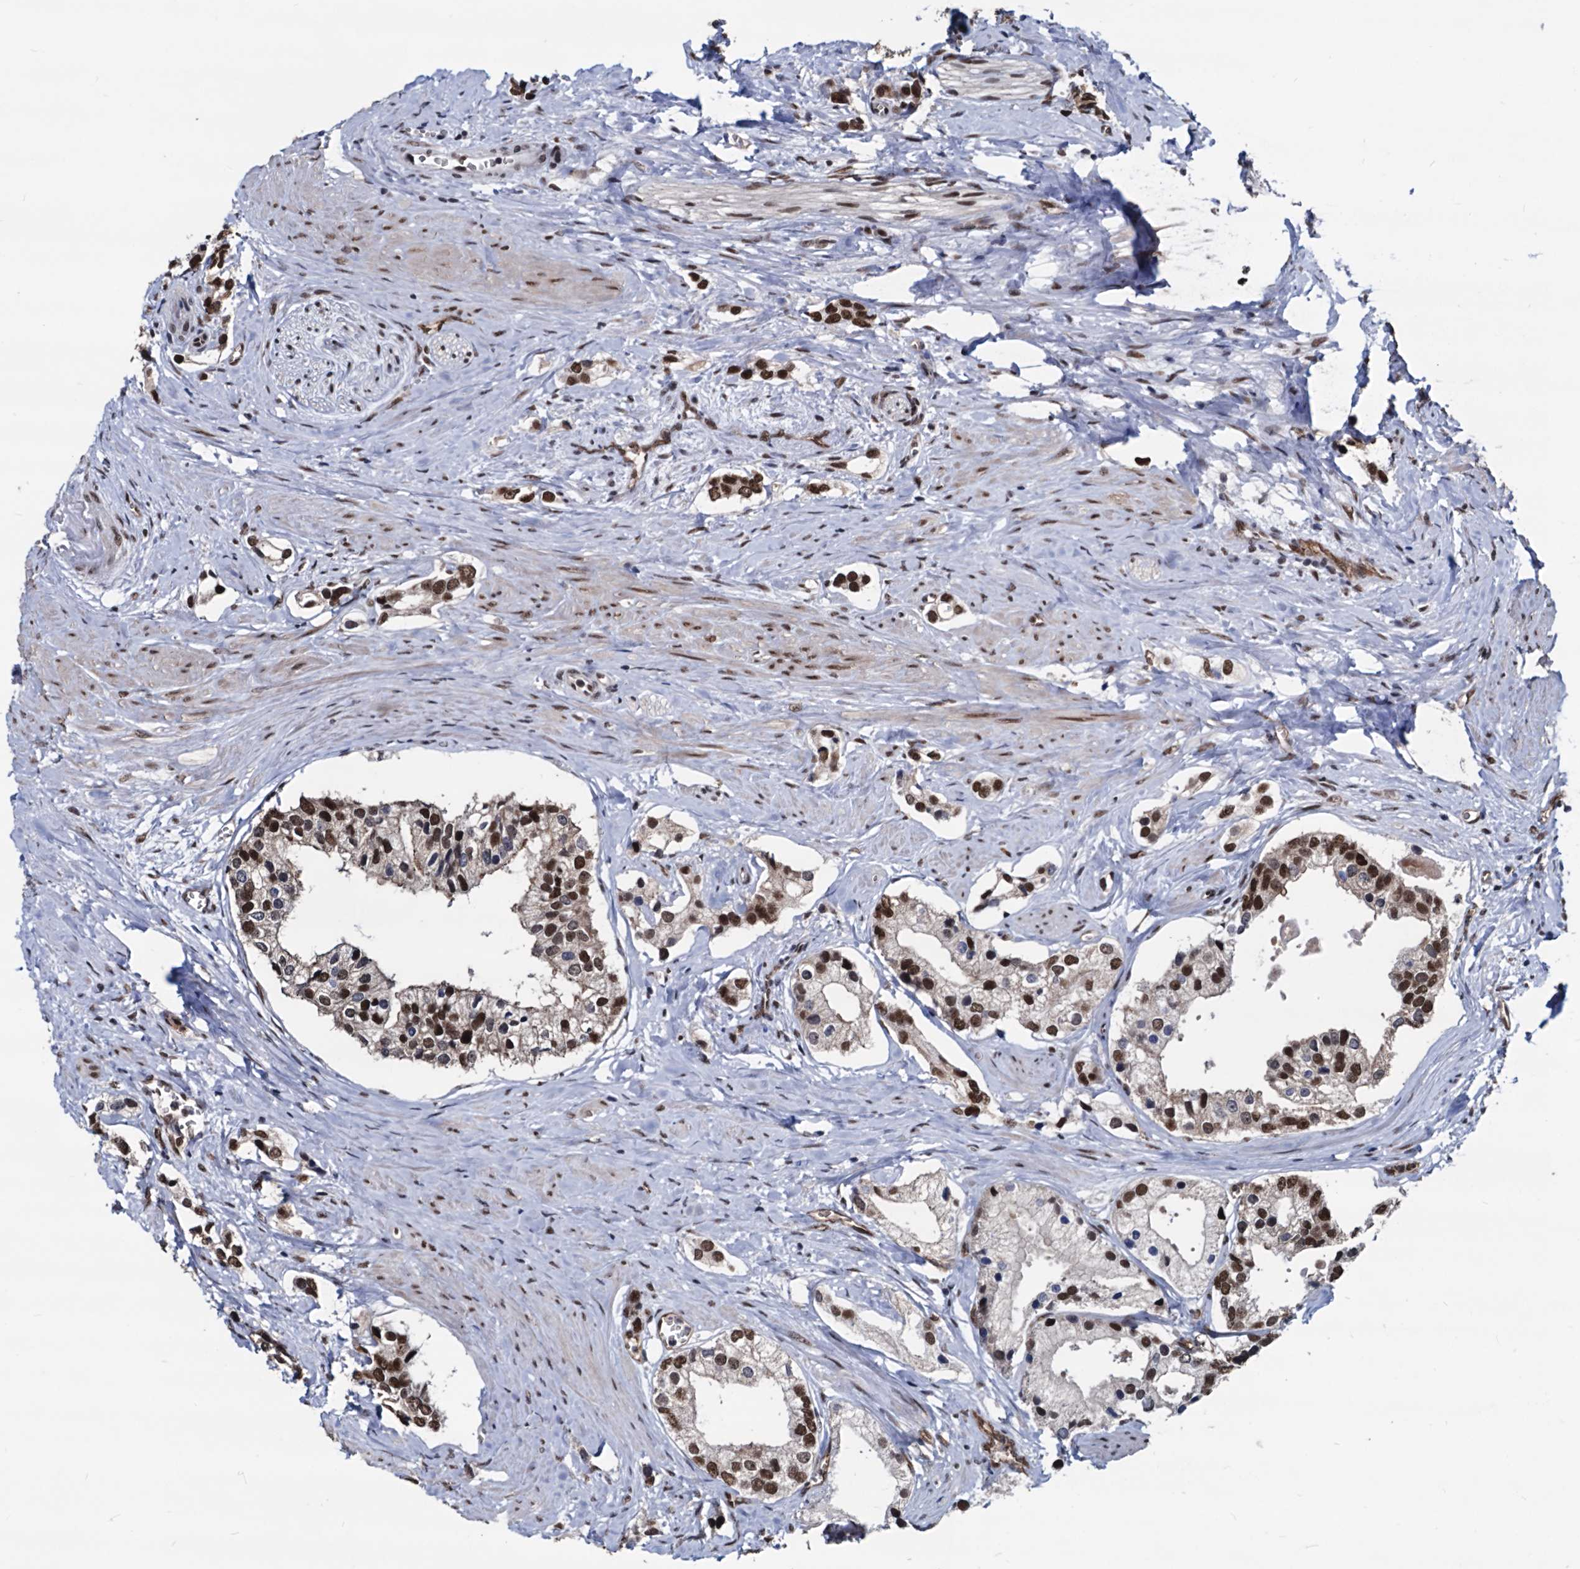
{"staining": {"intensity": "strong", "quantity": ">75%", "location": "nuclear"}, "tissue": "prostate cancer", "cell_type": "Tumor cells", "image_type": "cancer", "snomed": [{"axis": "morphology", "description": "Adenocarcinoma, High grade"}, {"axis": "topography", "description": "Prostate"}], "caption": "IHC image of human prostate cancer (adenocarcinoma (high-grade)) stained for a protein (brown), which demonstrates high levels of strong nuclear positivity in approximately >75% of tumor cells.", "gene": "GALNT11", "patient": {"sex": "male", "age": 66}}